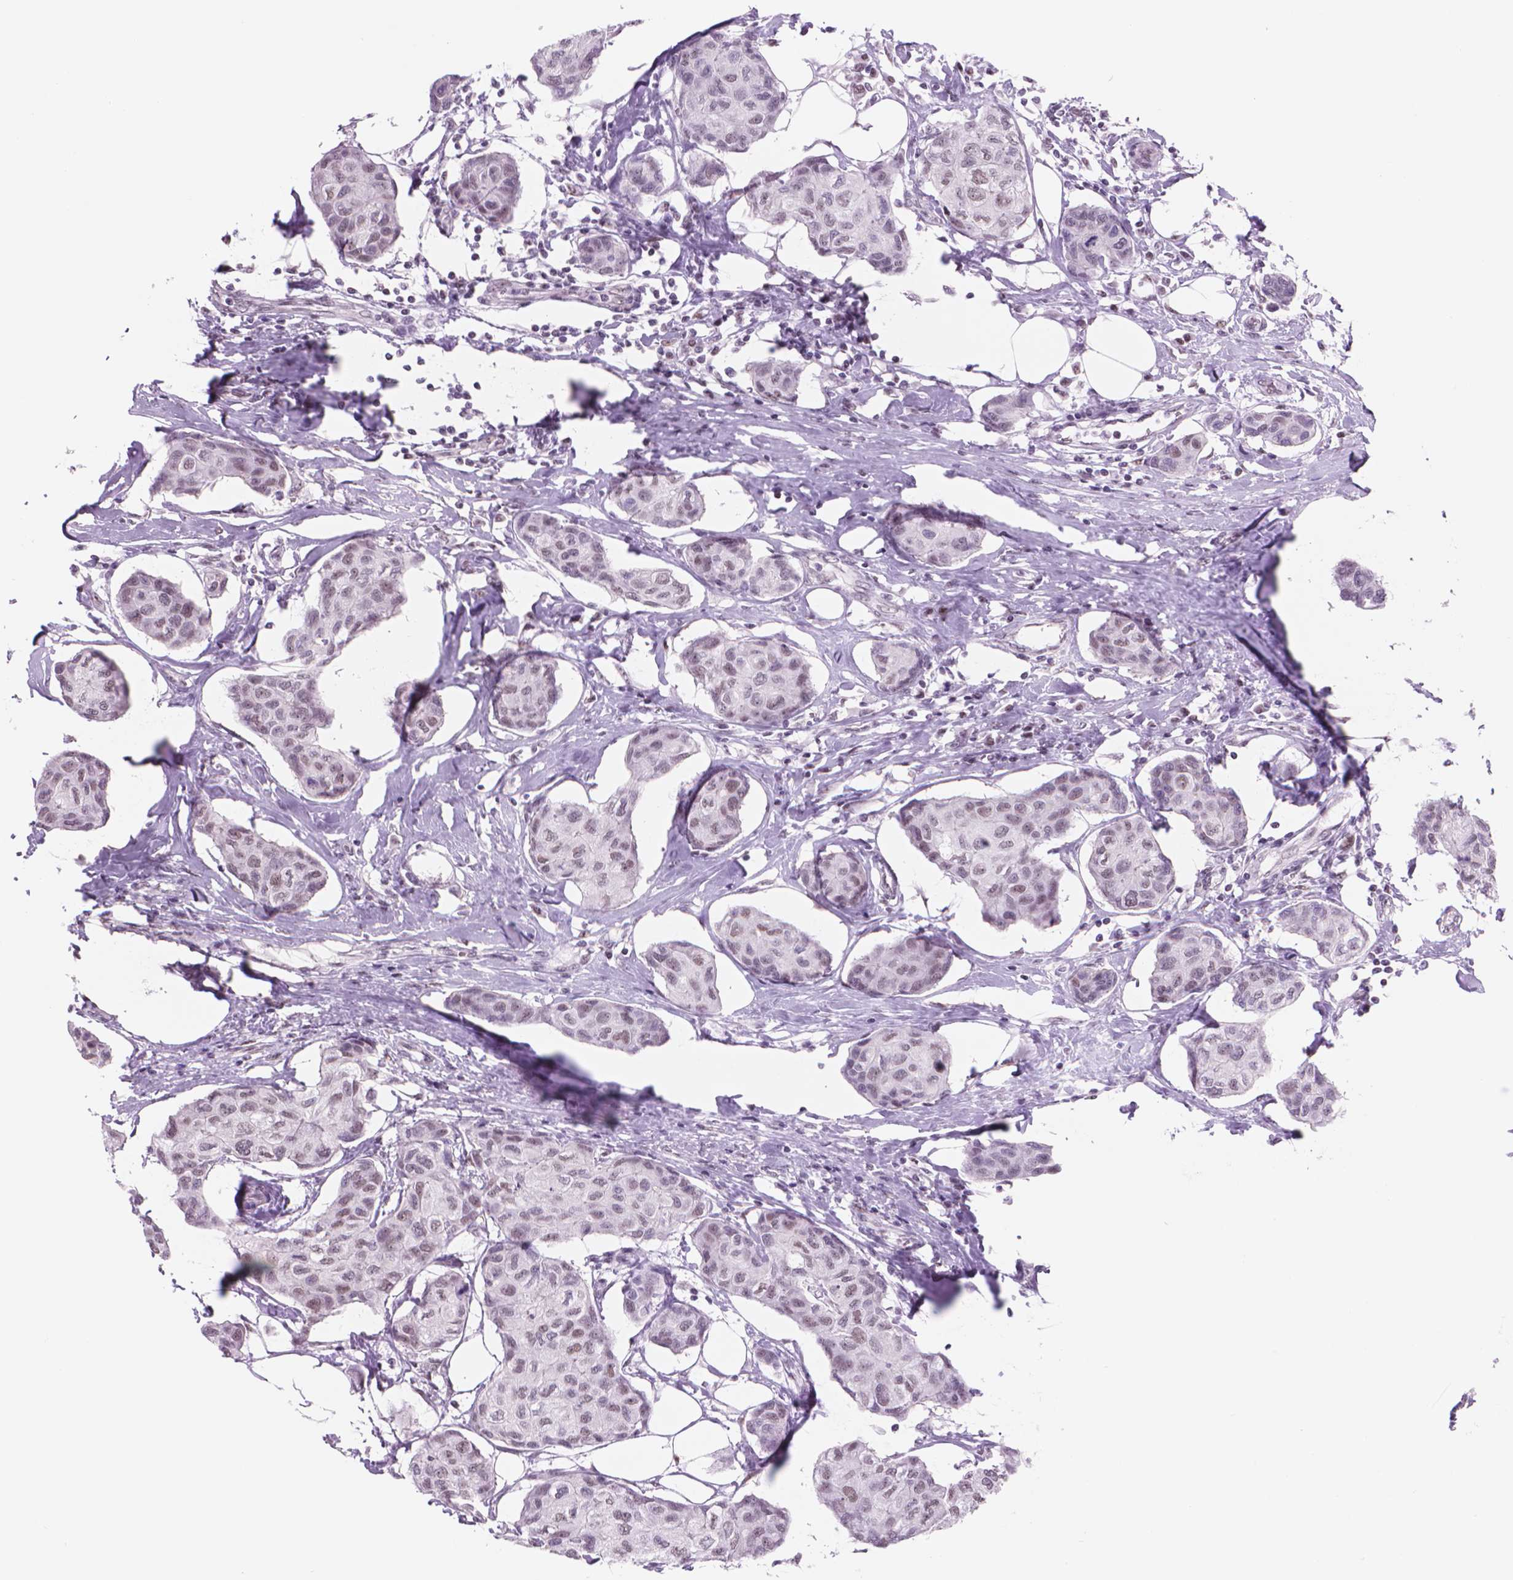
{"staining": {"intensity": "moderate", "quantity": "25%-75%", "location": "nuclear"}, "tissue": "breast cancer", "cell_type": "Tumor cells", "image_type": "cancer", "snomed": [{"axis": "morphology", "description": "Duct carcinoma"}, {"axis": "topography", "description": "Breast"}], "caption": "Breast cancer (intraductal carcinoma) stained with a brown dye shows moderate nuclear positive expression in about 25%-75% of tumor cells.", "gene": "POLR3D", "patient": {"sex": "female", "age": 80}}